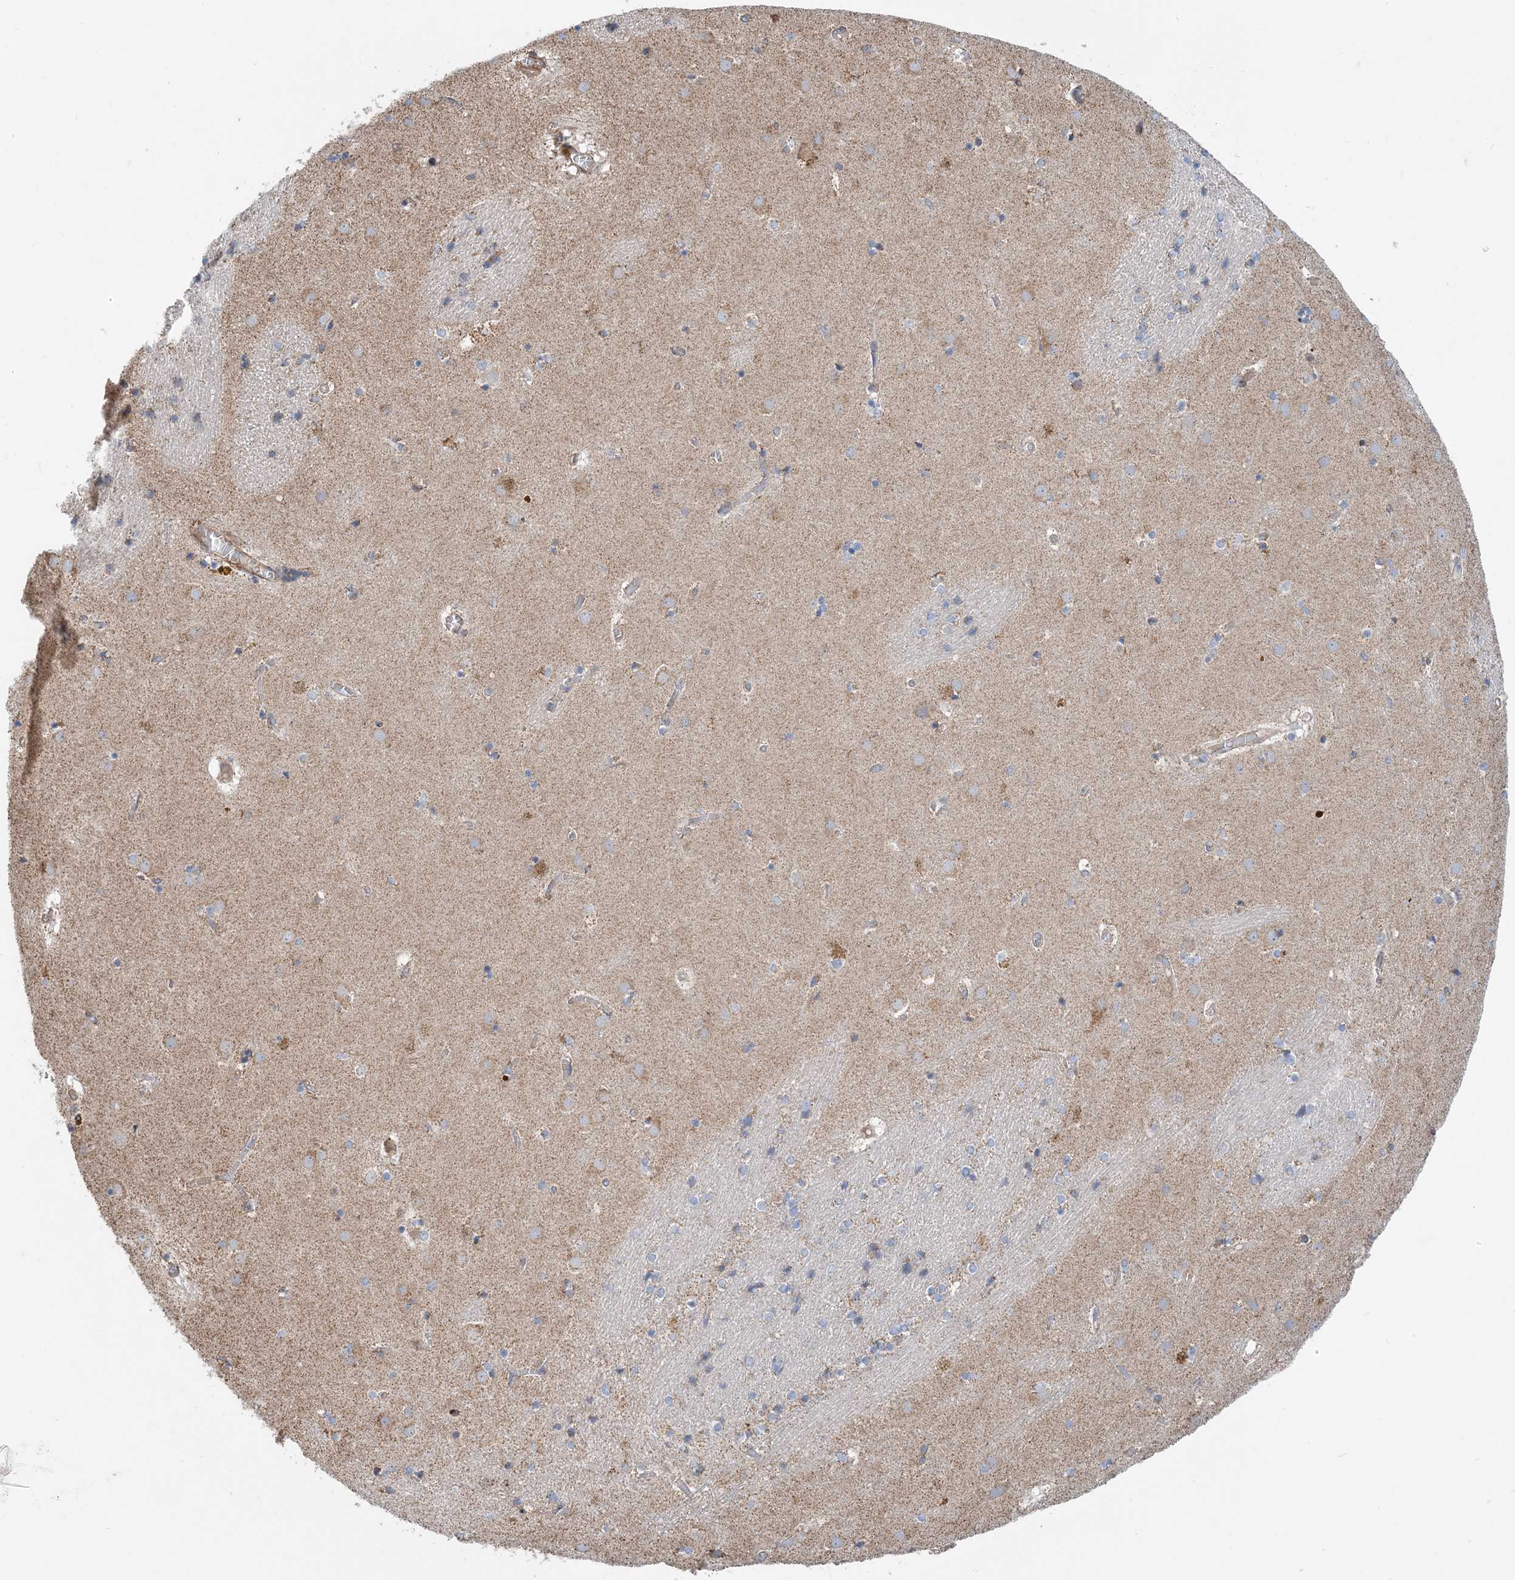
{"staining": {"intensity": "weak", "quantity": "<25%", "location": "cytoplasmic/membranous"}, "tissue": "caudate", "cell_type": "Glial cells", "image_type": "normal", "snomed": [{"axis": "morphology", "description": "Normal tissue, NOS"}, {"axis": "topography", "description": "Lateral ventricle wall"}], "caption": "Image shows no significant protein staining in glial cells of benign caudate.", "gene": "PCDHGA1", "patient": {"sex": "male", "age": 70}}